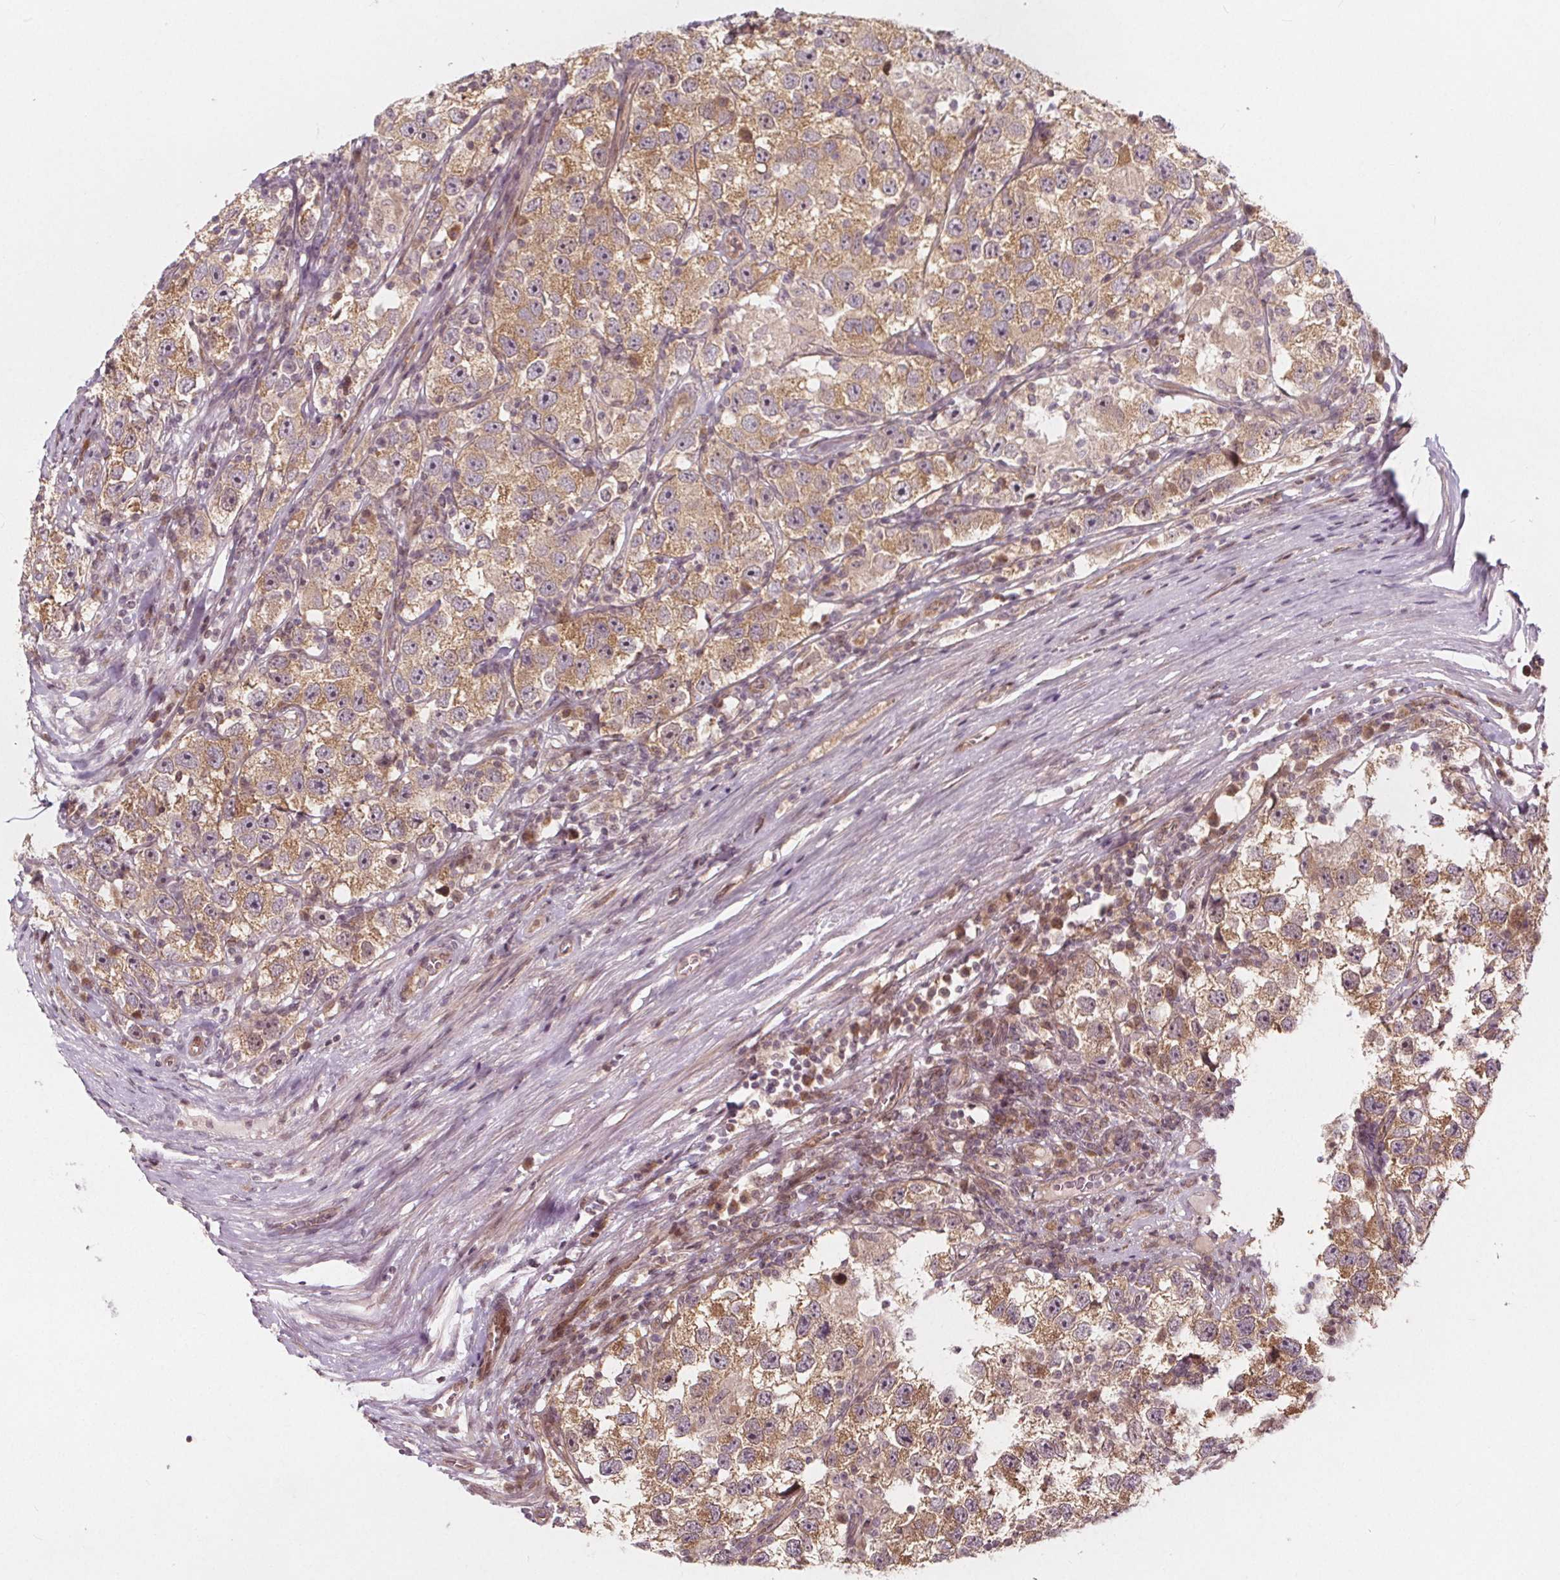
{"staining": {"intensity": "moderate", "quantity": ">75%", "location": "cytoplasmic/membranous"}, "tissue": "testis cancer", "cell_type": "Tumor cells", "image_type": "cancer", "snomed": [{"axis": "morphology", "description": "Seminoma, NOS"}, {"axis": "topography", "description": "Testis"}], "caption": "Tumor cells reveal medium levels of moderate cytoplasmic/membranous positivity in about >75% of cells in human testis cancer (seminoma).", "gene": "AKT1S1", "patient": {"sex": "male", "age": 26}}